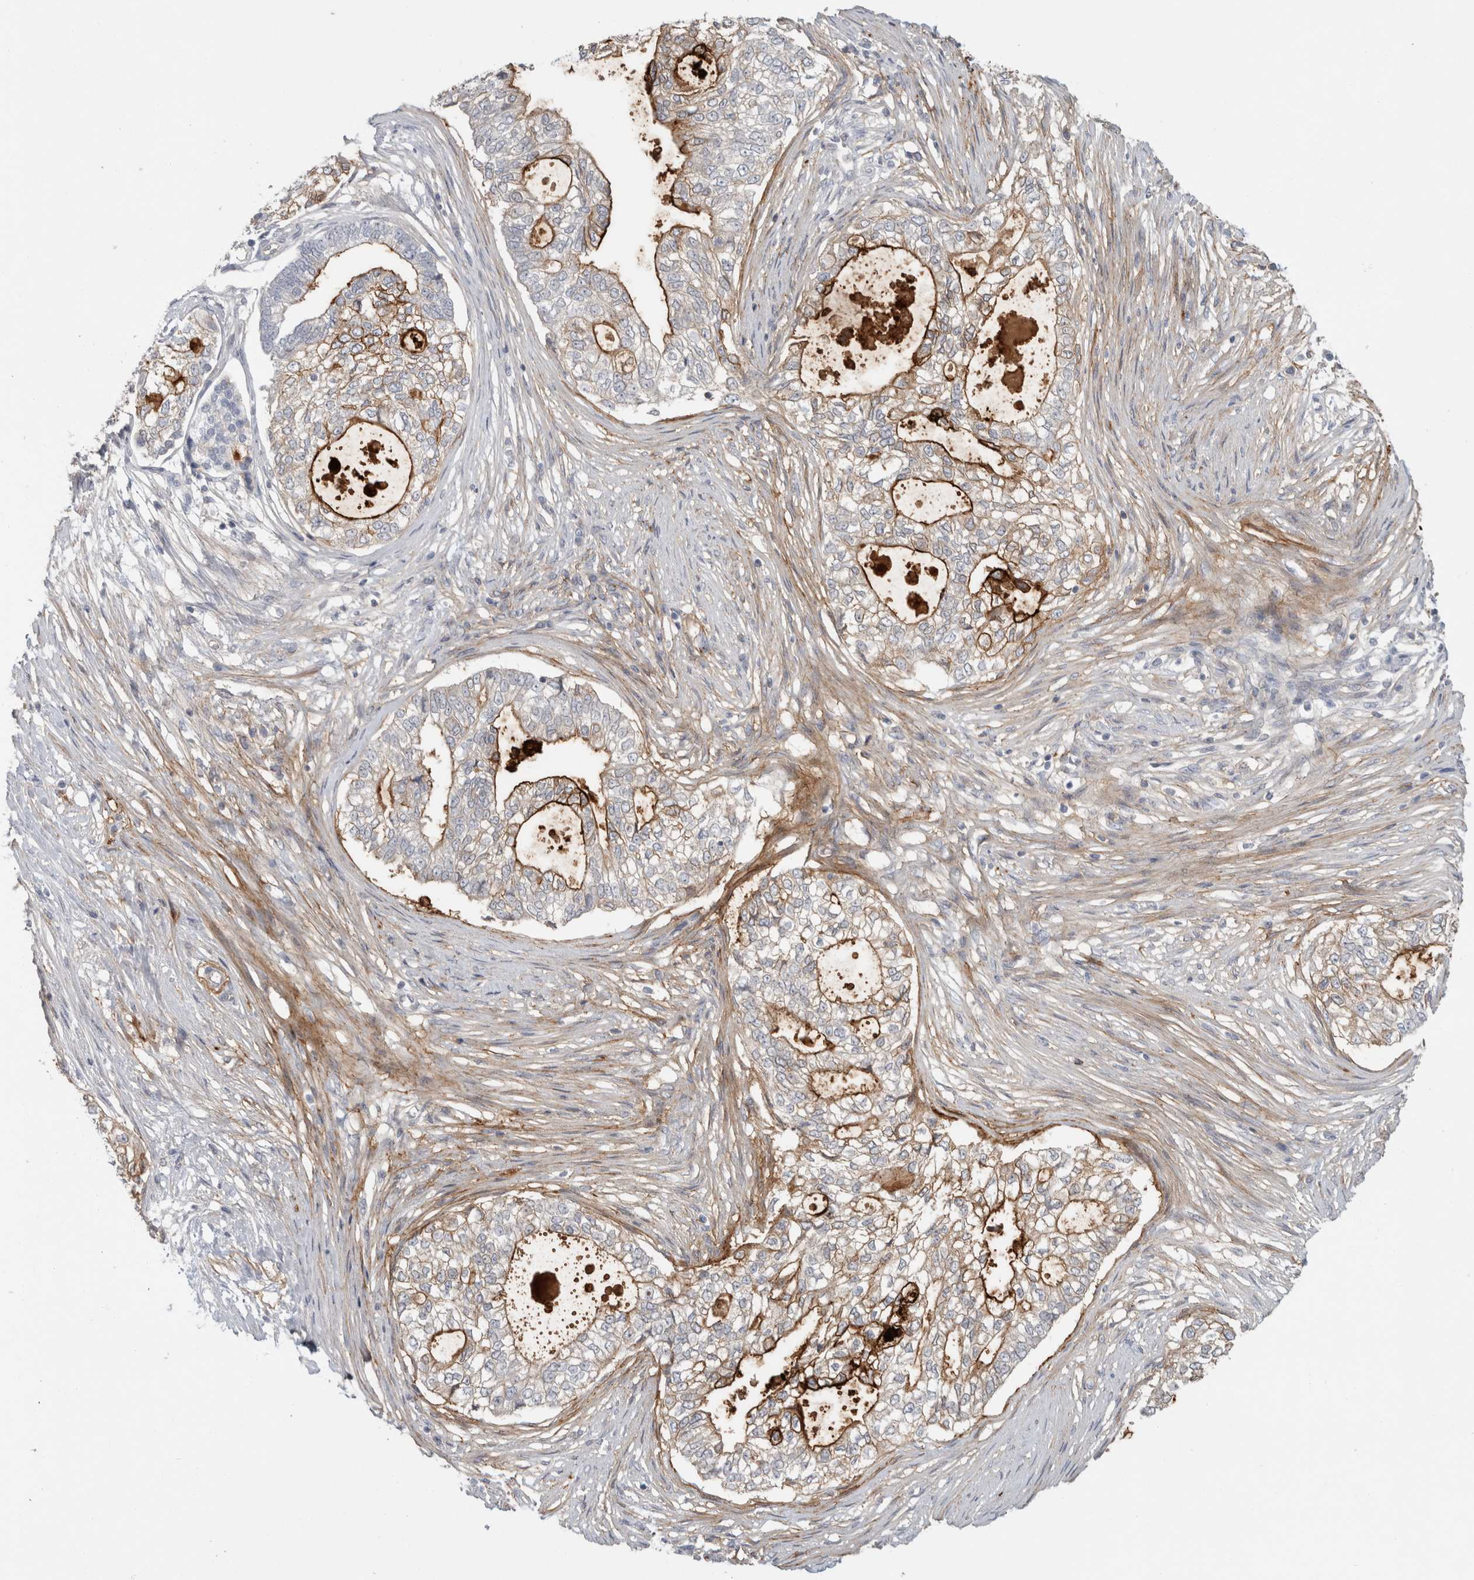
{"staining": {"intensity": "strong", "quantity": "25%-75%", "location": "cytoplasmic/membranous"}, "tissue": "pancreatic cancer", "cell_type": "Tumor cells", "image_type": "cancer", "snomed": [{"axis": "morphology", "description": "Adenocarcinoma, NOS"}, {"axis": "topography", "description": "Pancreas"}], "caption": "This is an image of IHC staining of adenocarcinoma (pancreatic), which shows strong positivity in the cytoplasmic/membranous of tumor cells.", "gene": "CD55", "patient": {"sex": "male", "age": 72}}